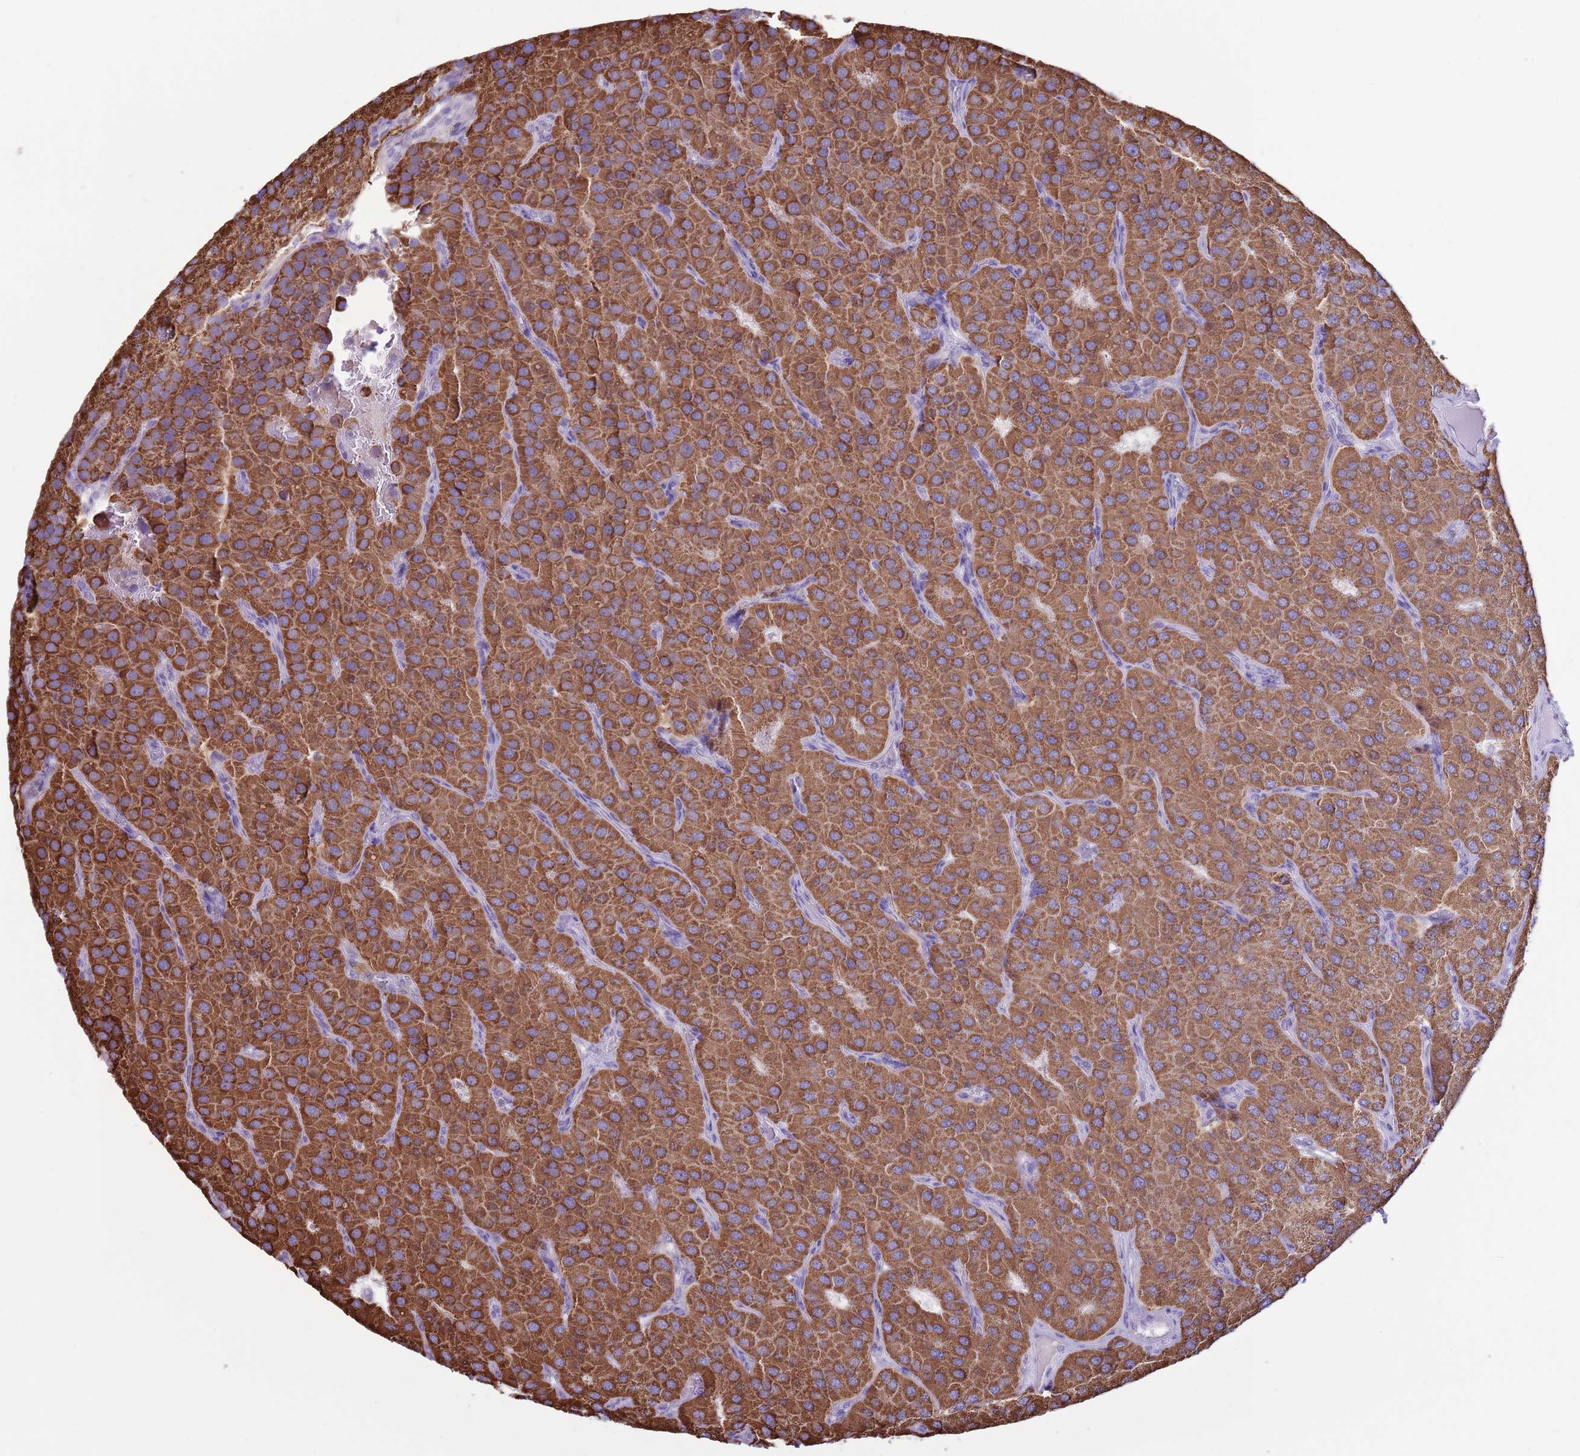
{"staining": {"intensity": "strong", "quantity": ">75%", "location": "cytoplasmic/membranous"}, "tissue": "parathyroid gland", "cell_type": "Glandular cells", "image_type": "normal", "snomed": [{"axis": "morphology", "description": "Normal tissue, NOS"}, {"axis": "morphology", "description": "Adenoma, NOS"}, {"axis": "topography", "description": "Parathyroid gland"}], "caption": "This micrograph demonstrates immunohistochemistry (IHC) staining of unremarkable human parathyroid gland, with high strong cytoplasmic/membranous expression in approximately >75% of glandular cells.", "gene": "ATP6V1B1", "patient": {"sex": "female", "age": 86}}